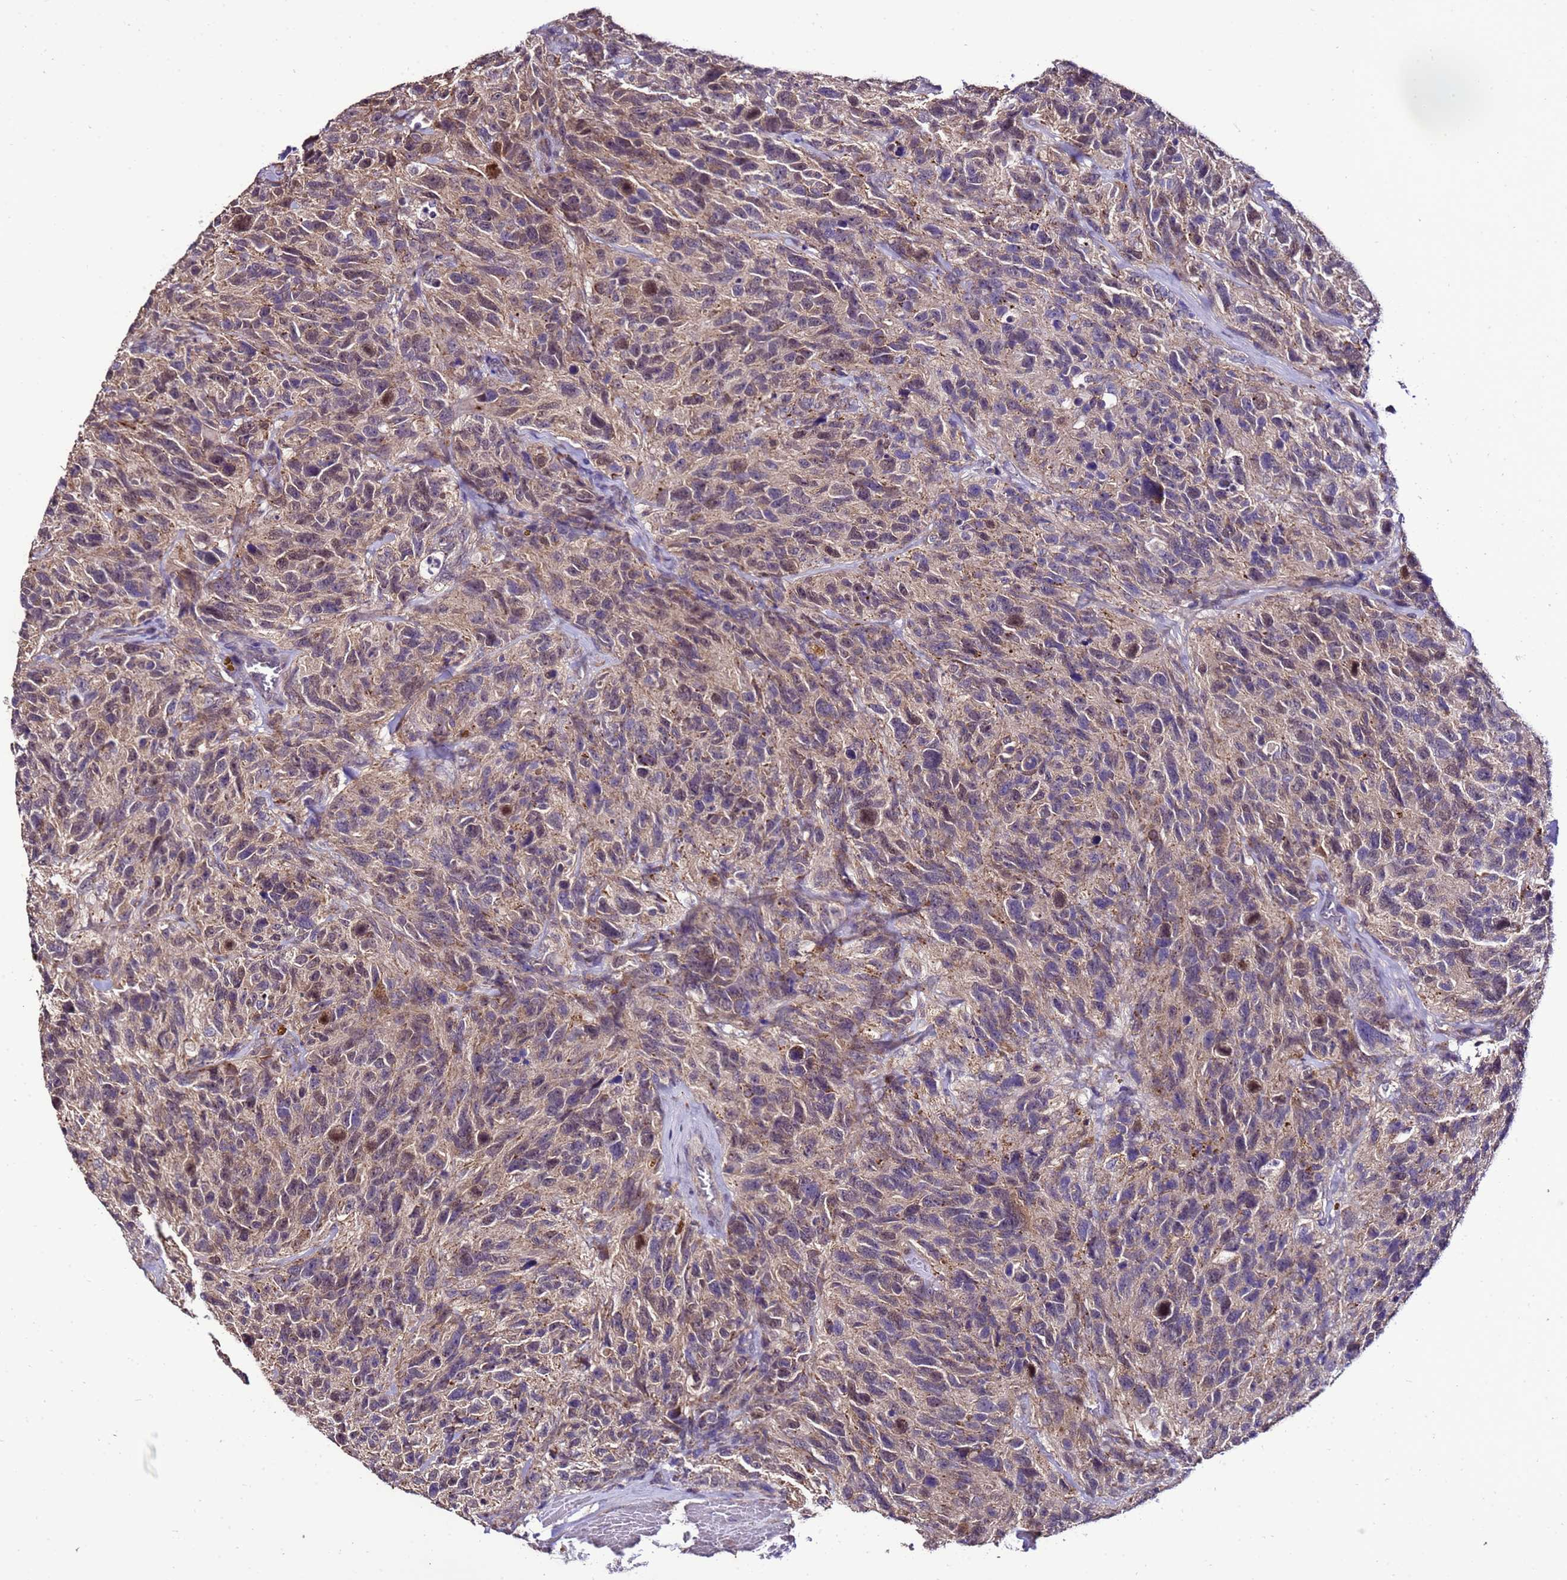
{"staining": {"intensity": "moderate", "quantity": "<25%", "location": "cytoplasmic/membranous,nuclear"}, "tissue": "glioma", "cell_type": "Tumor cells", "image_type": "cancer", "snomed": [{"axis": "morphology", "description": "Glioma, malignant, High grade"}, {"axis": "topography", "description": "Brain"}], "caption": "Human malignant glioma (high-grade) stained with a brown dye exhibits moderate cytoplasmic/membranous and nuclear positive staining in about <25% of tumor cells.", "gene": "ZNF329", "patient": {"sex": "male", "age": 69}}